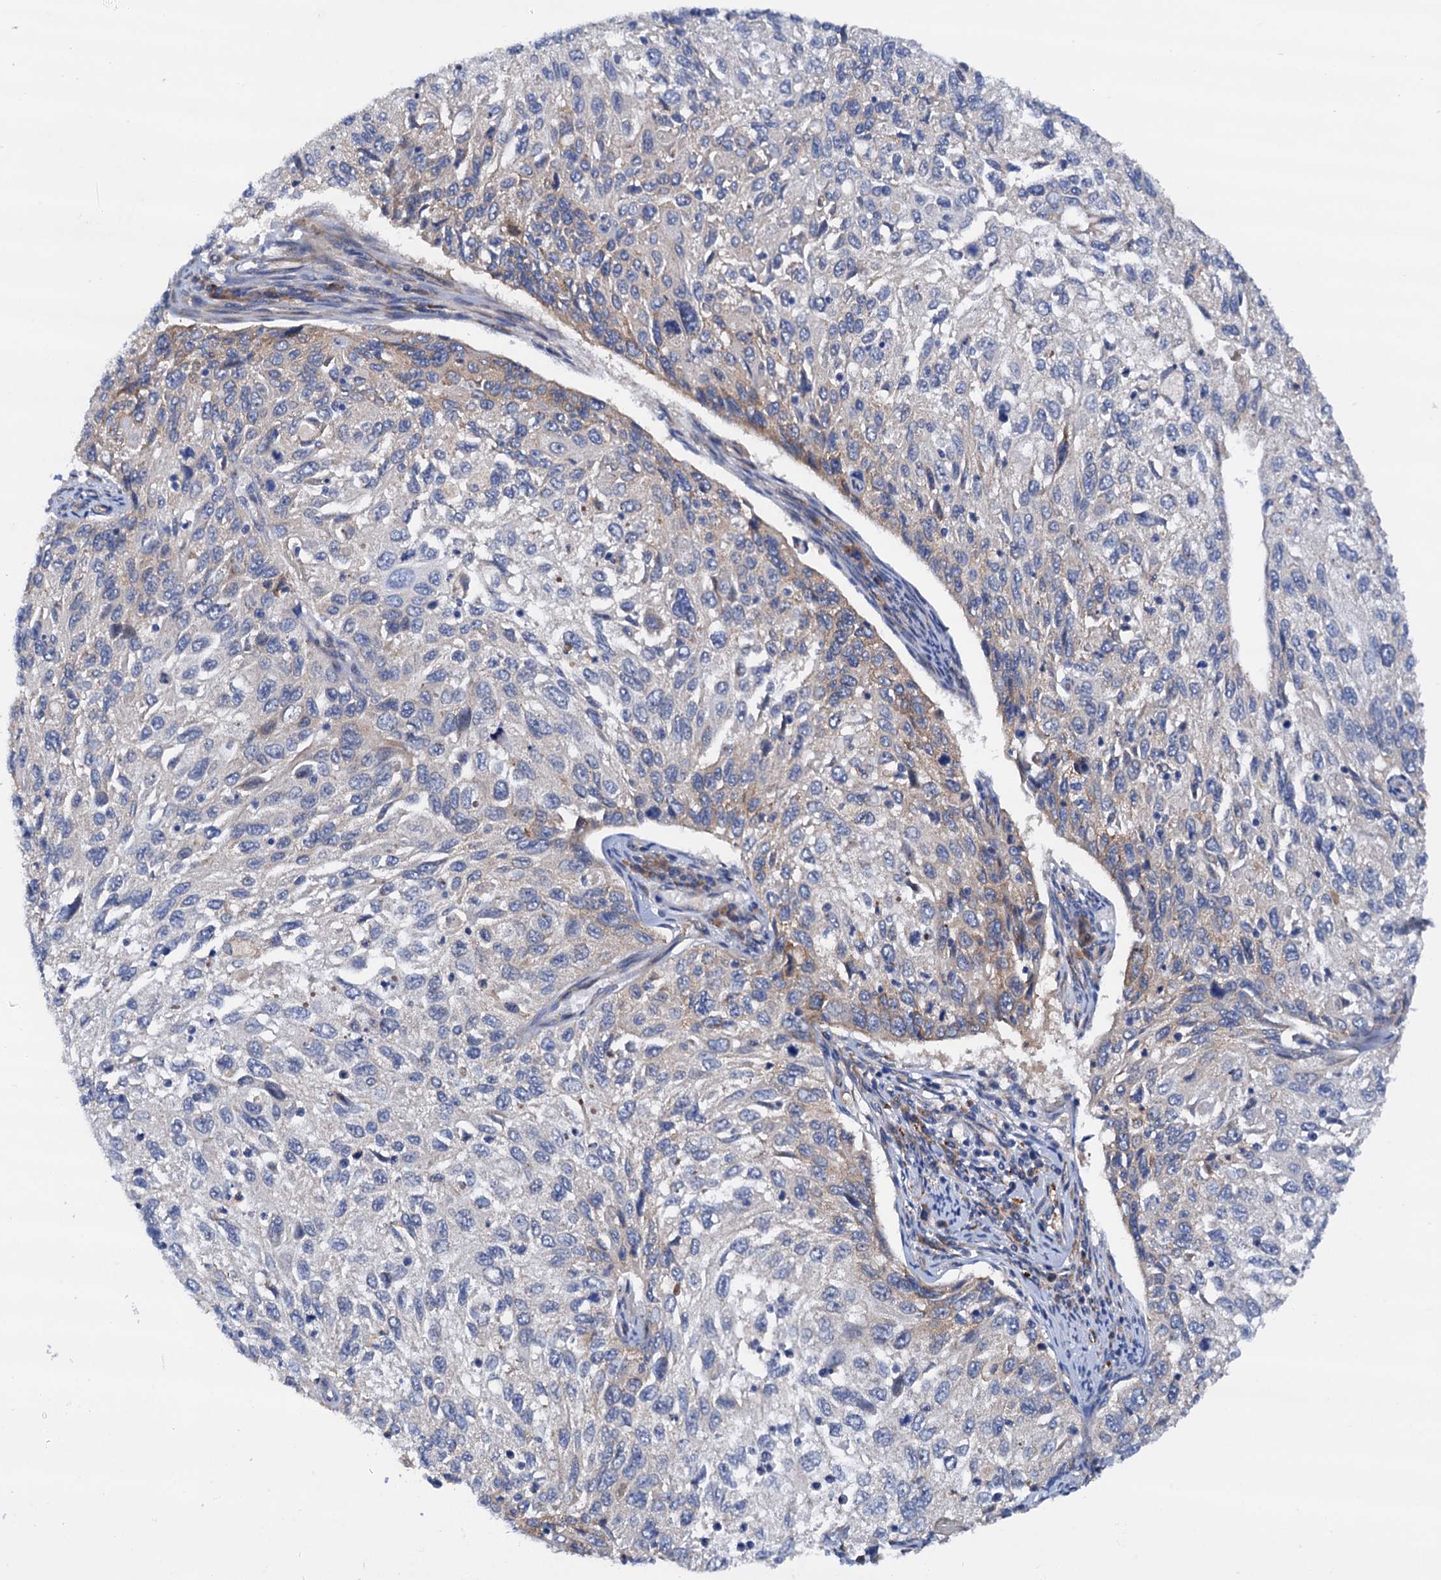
{"staining": {"intensity": "weak", "quantity": "<25%", "location": "cytoplasmic/membranous"}, "tissue": "cervical cancer", "cell_type": "Tumor cells", "image_type": "cancer", "snomed": [{"axis": "morphology", "description": "Squamous cell carcinoma, NOS"}, {"axis": "topography", "description": "Cervix"}], "caption": "Cervical squamous cell carcinoma was stained to show a protein in brown. There is no significant staining in tumor cells.", "gene": "RASSF9", "patient": {"sex": "female", "age": 70}}